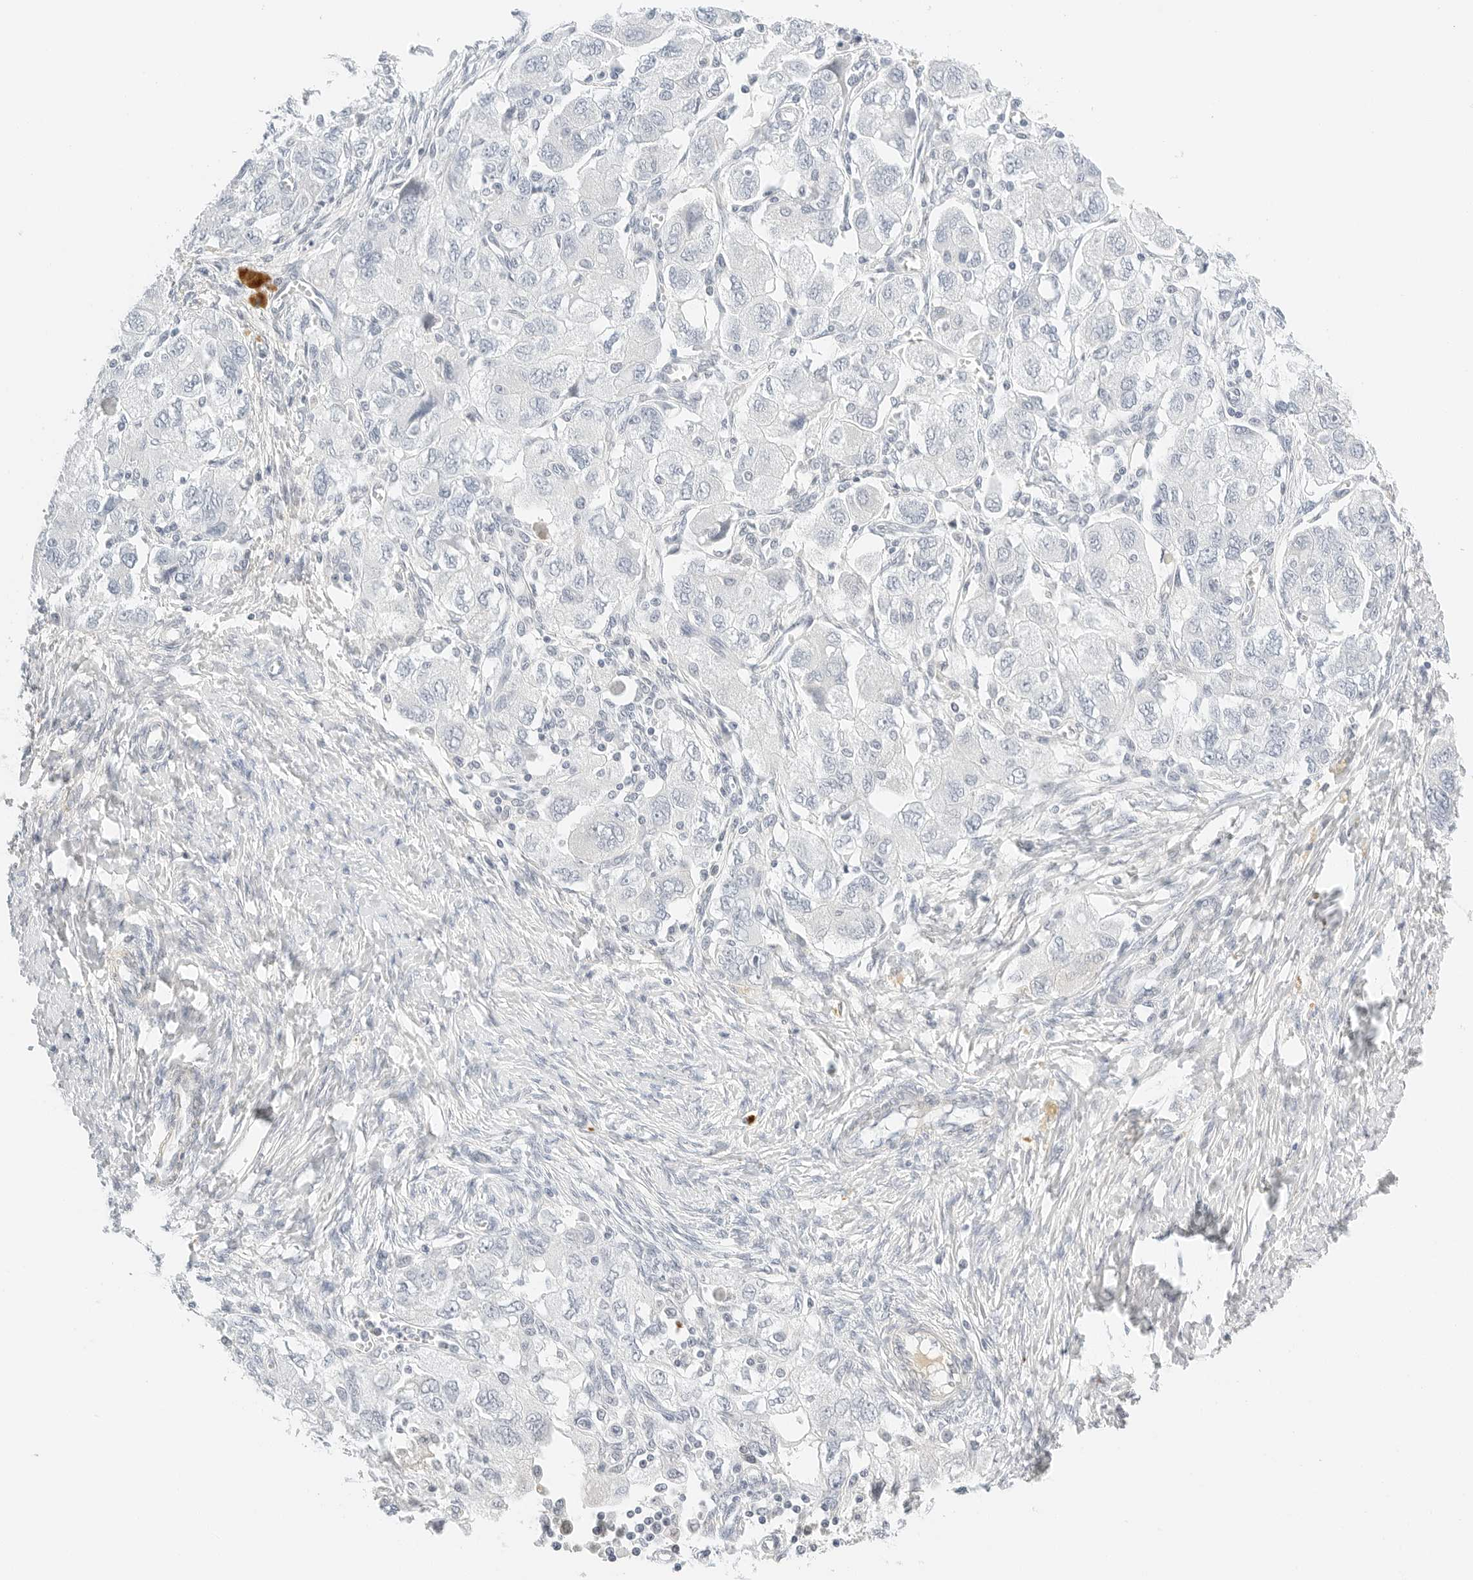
{"staining": {"intensity": "negative", "quantity": "none", "location": "none"}, "tissue": "ovarian cancer", "cell_type": "Tumor cells", "image_type": "cancer", "snomed": [{"axis": "morphology", "description": "Carcinoma, NOS"}, {"axis": "morphology", "description": "Cystadenocarcinoma, serous, NOS"}, {"axis": "topography", "description": "Ovary"}], "caption": "Ovarian carcinoma stained for a protein using immunohistochemistry (IHC) exhibits no staining tumor cells.", "gene": "PKDCC", "patient": {"sex": "female", "age": 69}}